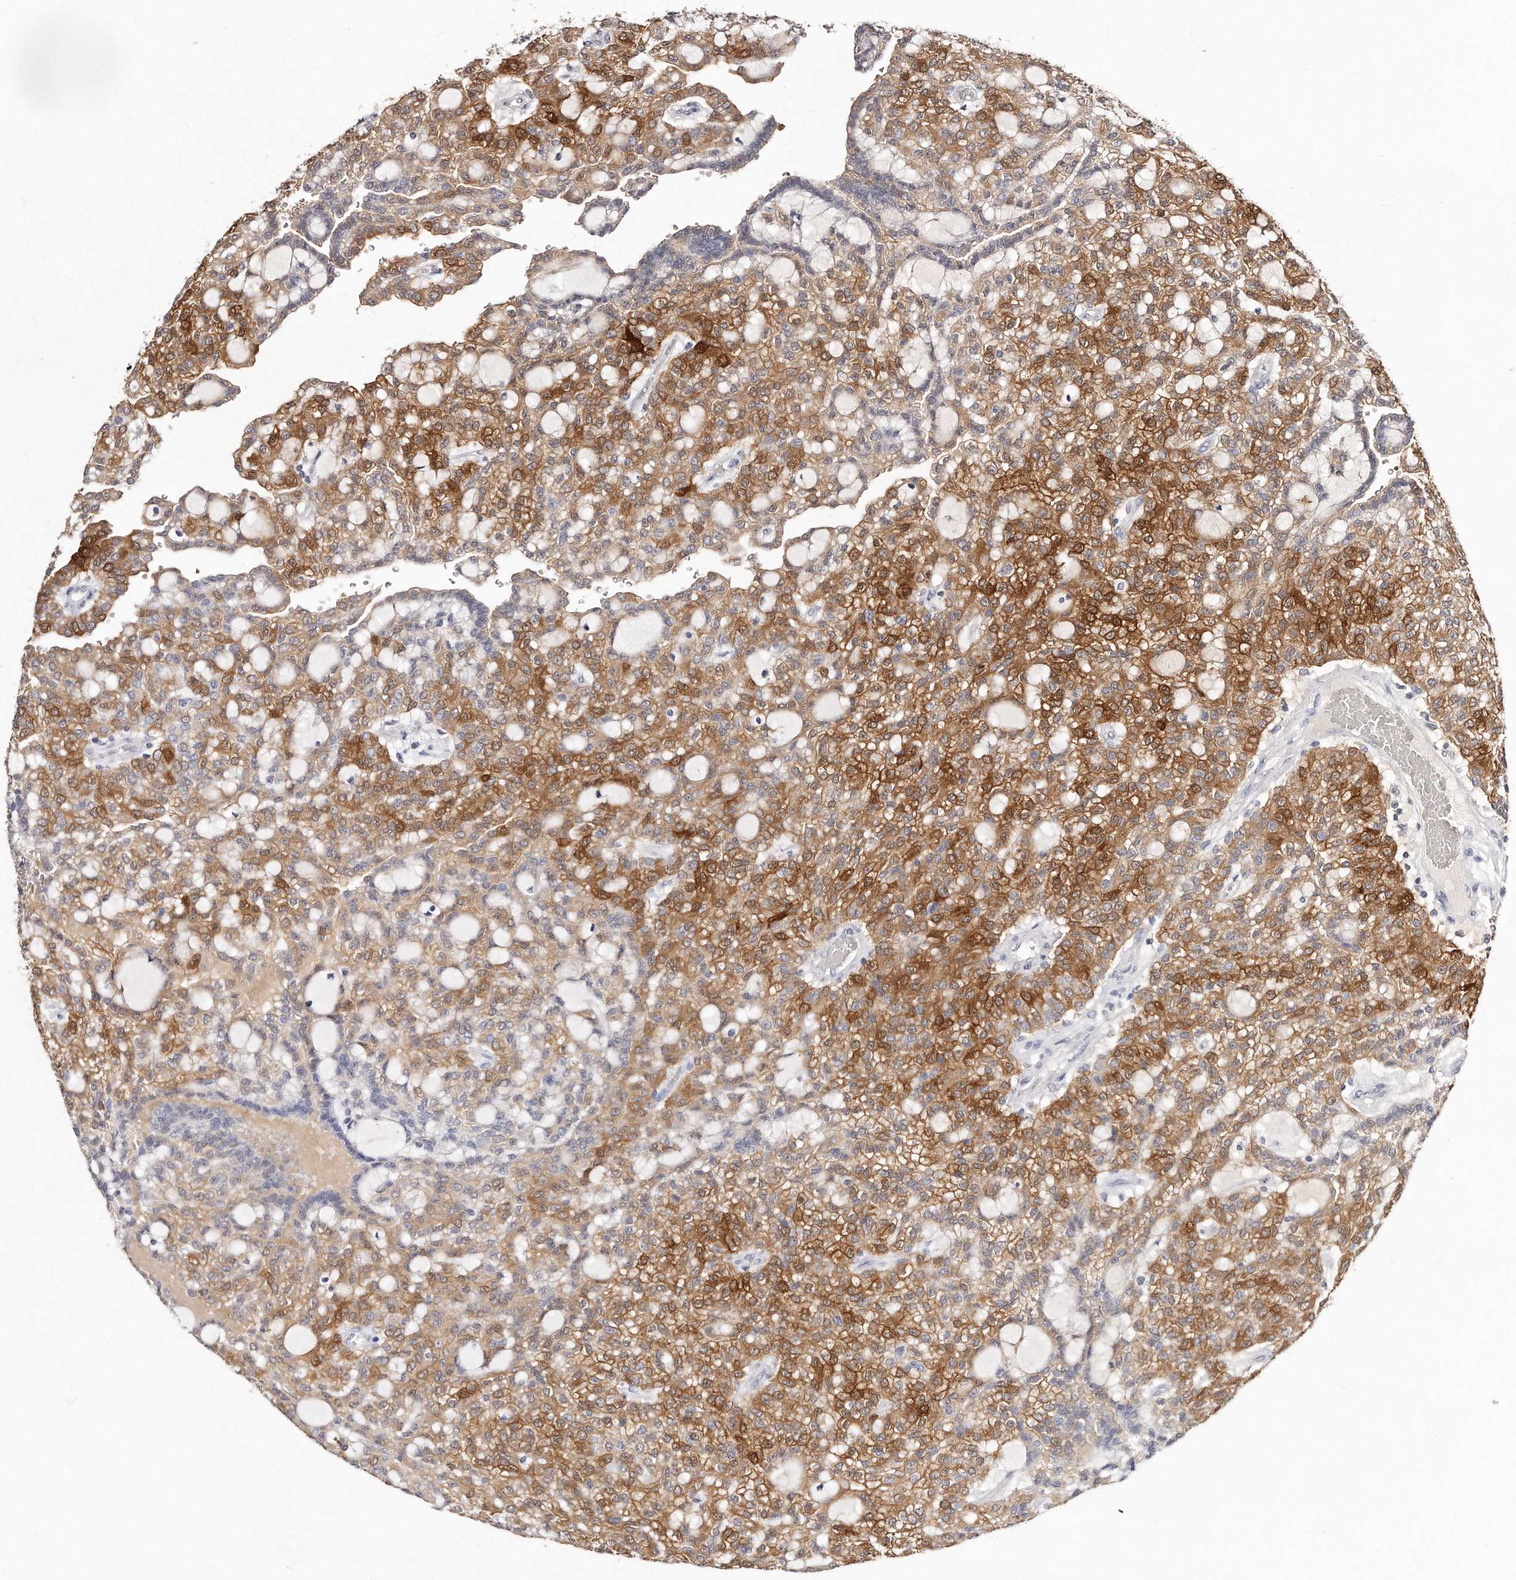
{"staining": {"intensity": "moderate", "quantity": ">75%", "location": "cytoplasmic/membranous,nuclear"}, "tissue": "renal cancer", "cell_type": "Tumor cells", "image_type": "cancer", "snomed": [{"axis": "morphology", "description": "Adenocarcinoma, NOS"}, {"axis": "topography", "description": "Kidney"}], "caption": "Moderate cytoplasmic/membranous and nuclear expression for a protein is identified in about >75% of tumor cells of adenocarcinoma (renal) using immunohistochemistry.", "gene": "GDA", "patient": {"sex": "male", "age": 63}}